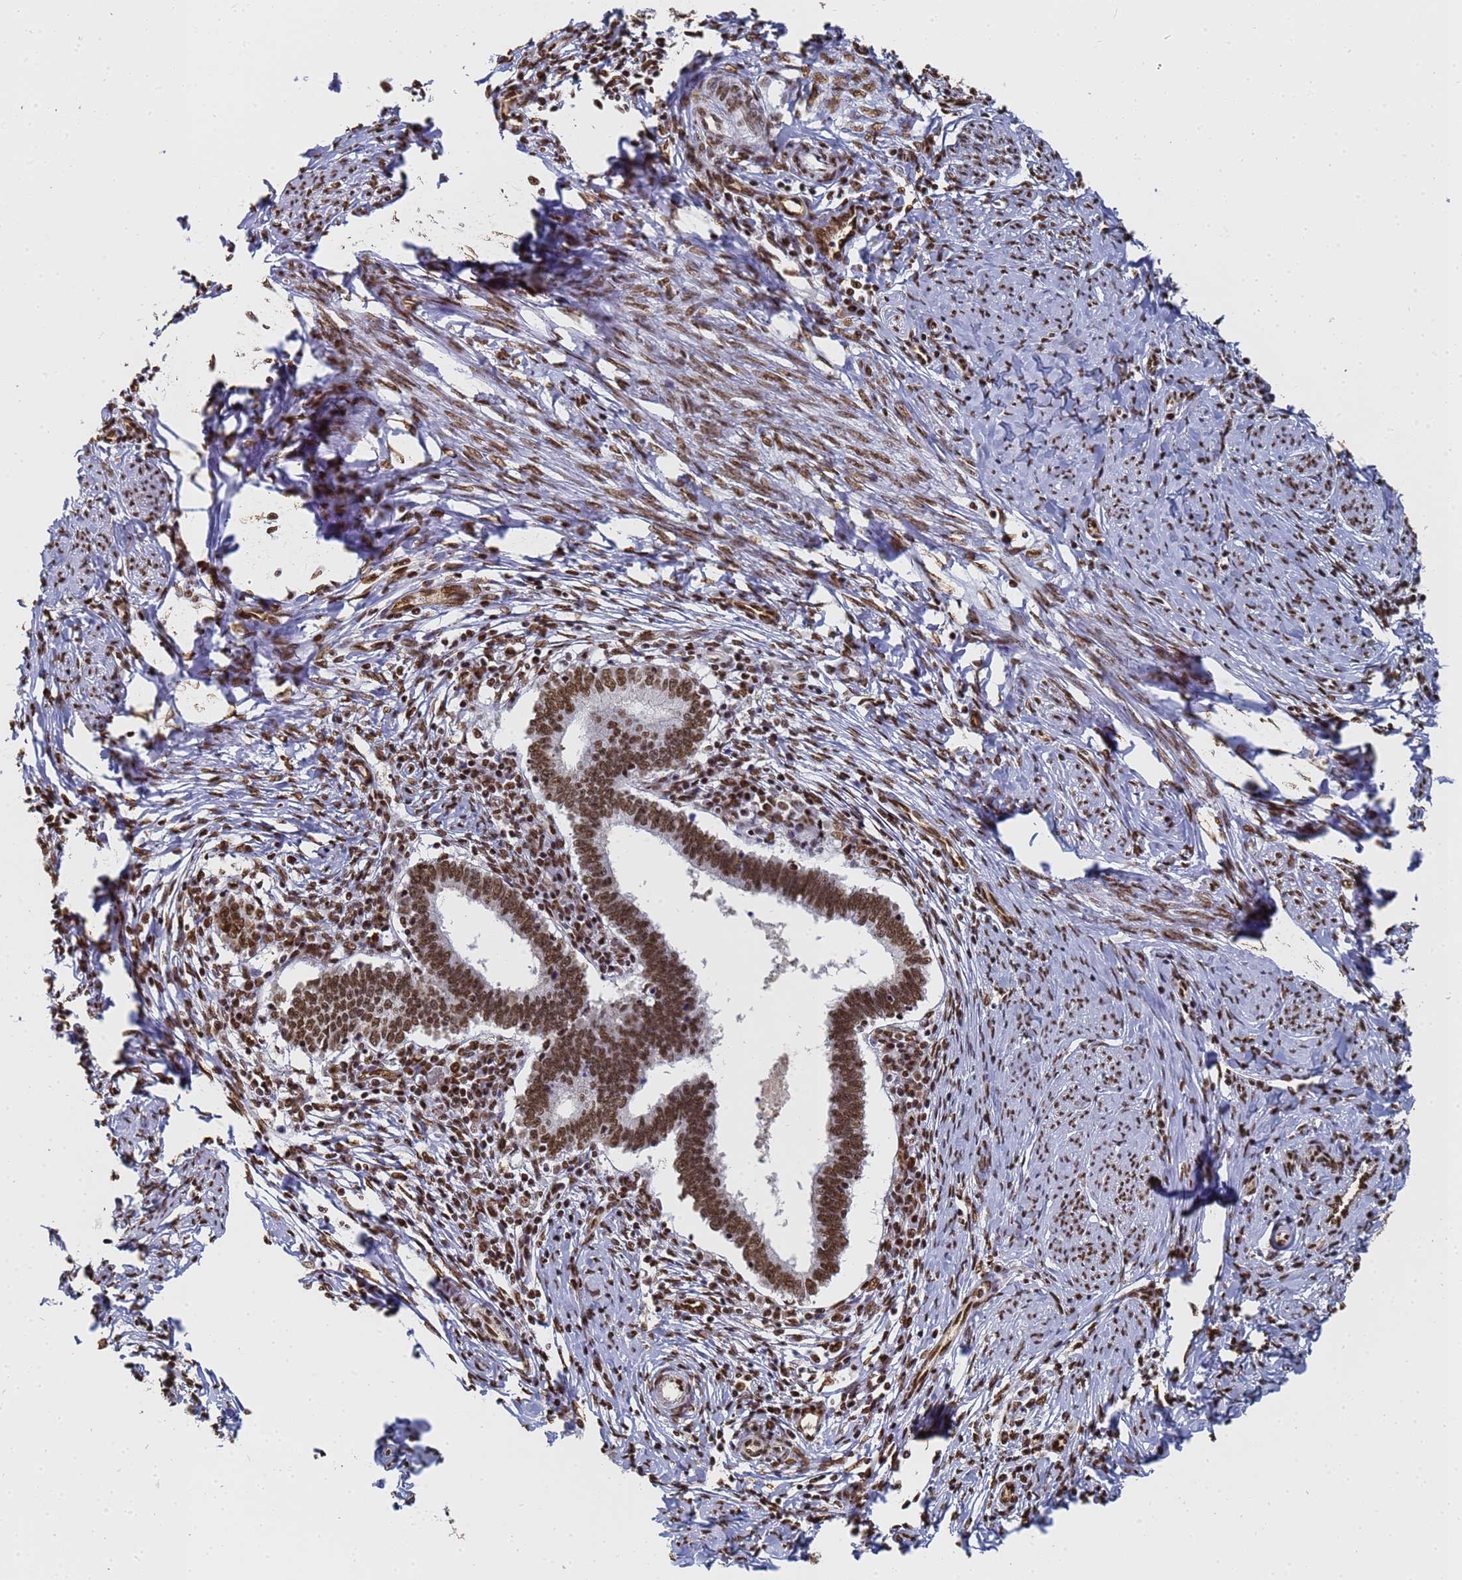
{"staining": {"intensity": "strong", "quantity": ">75%", "location": "nuclear"}, "tissue": "cervical cancer", "cell_type": "Tumor cells", "image_type": "cancer", "snomed": [{"axis": "morphology", "description": "Adenocarcinoma, NOS"}, {"axis": "topography", "description": "Cervix"}], "caption": "Cervical cancer (adenocarcinoma) tissue demonstrates strong nuclear staining in about >75% of tumor cells", "gene": "RAVER2", "patient": {"sex": "female", "age": 36}}